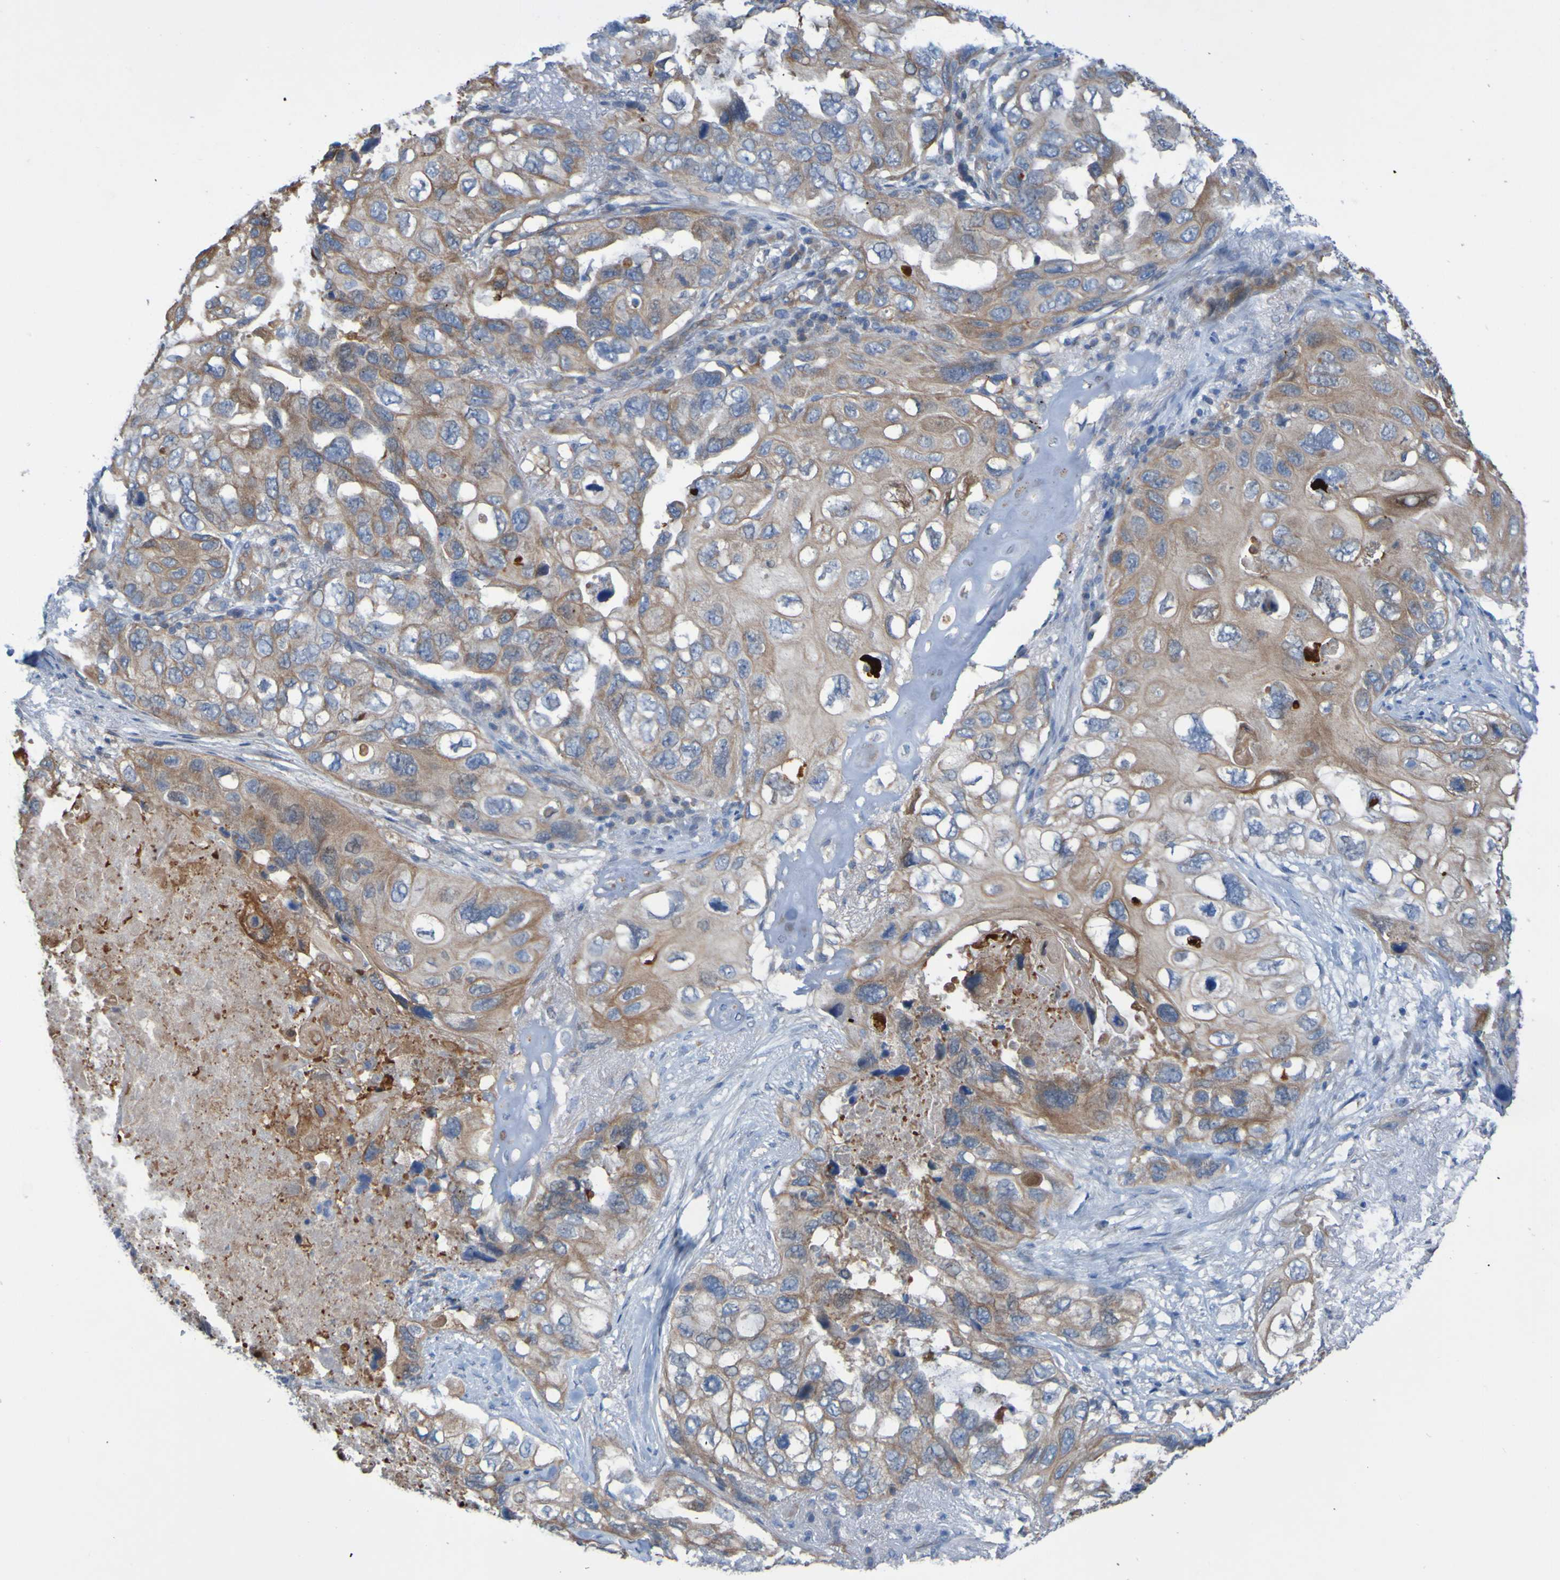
{"staining": {"intensity": "moderate", "quantity": ">75%", "location": "cytoplasmic/membranous"}, "tissue": "lung cancer", "cell_type": "Tumor cells", "image_type": "cancer", "snomed": [{"axis": "morphology", "description": "Squamous cell carcinoma, NOS"}, {"axis": "topography", "description": "Lung"}], "caption": "This histopathology image demonstrates IHC staining of lung squamous cell carcinoma, with medium moderate cytoplasmic/membranous staining in about >75% of tumor cells.", "gene": "NPRL3", "patient": {"sex": "female", "age": 73}}